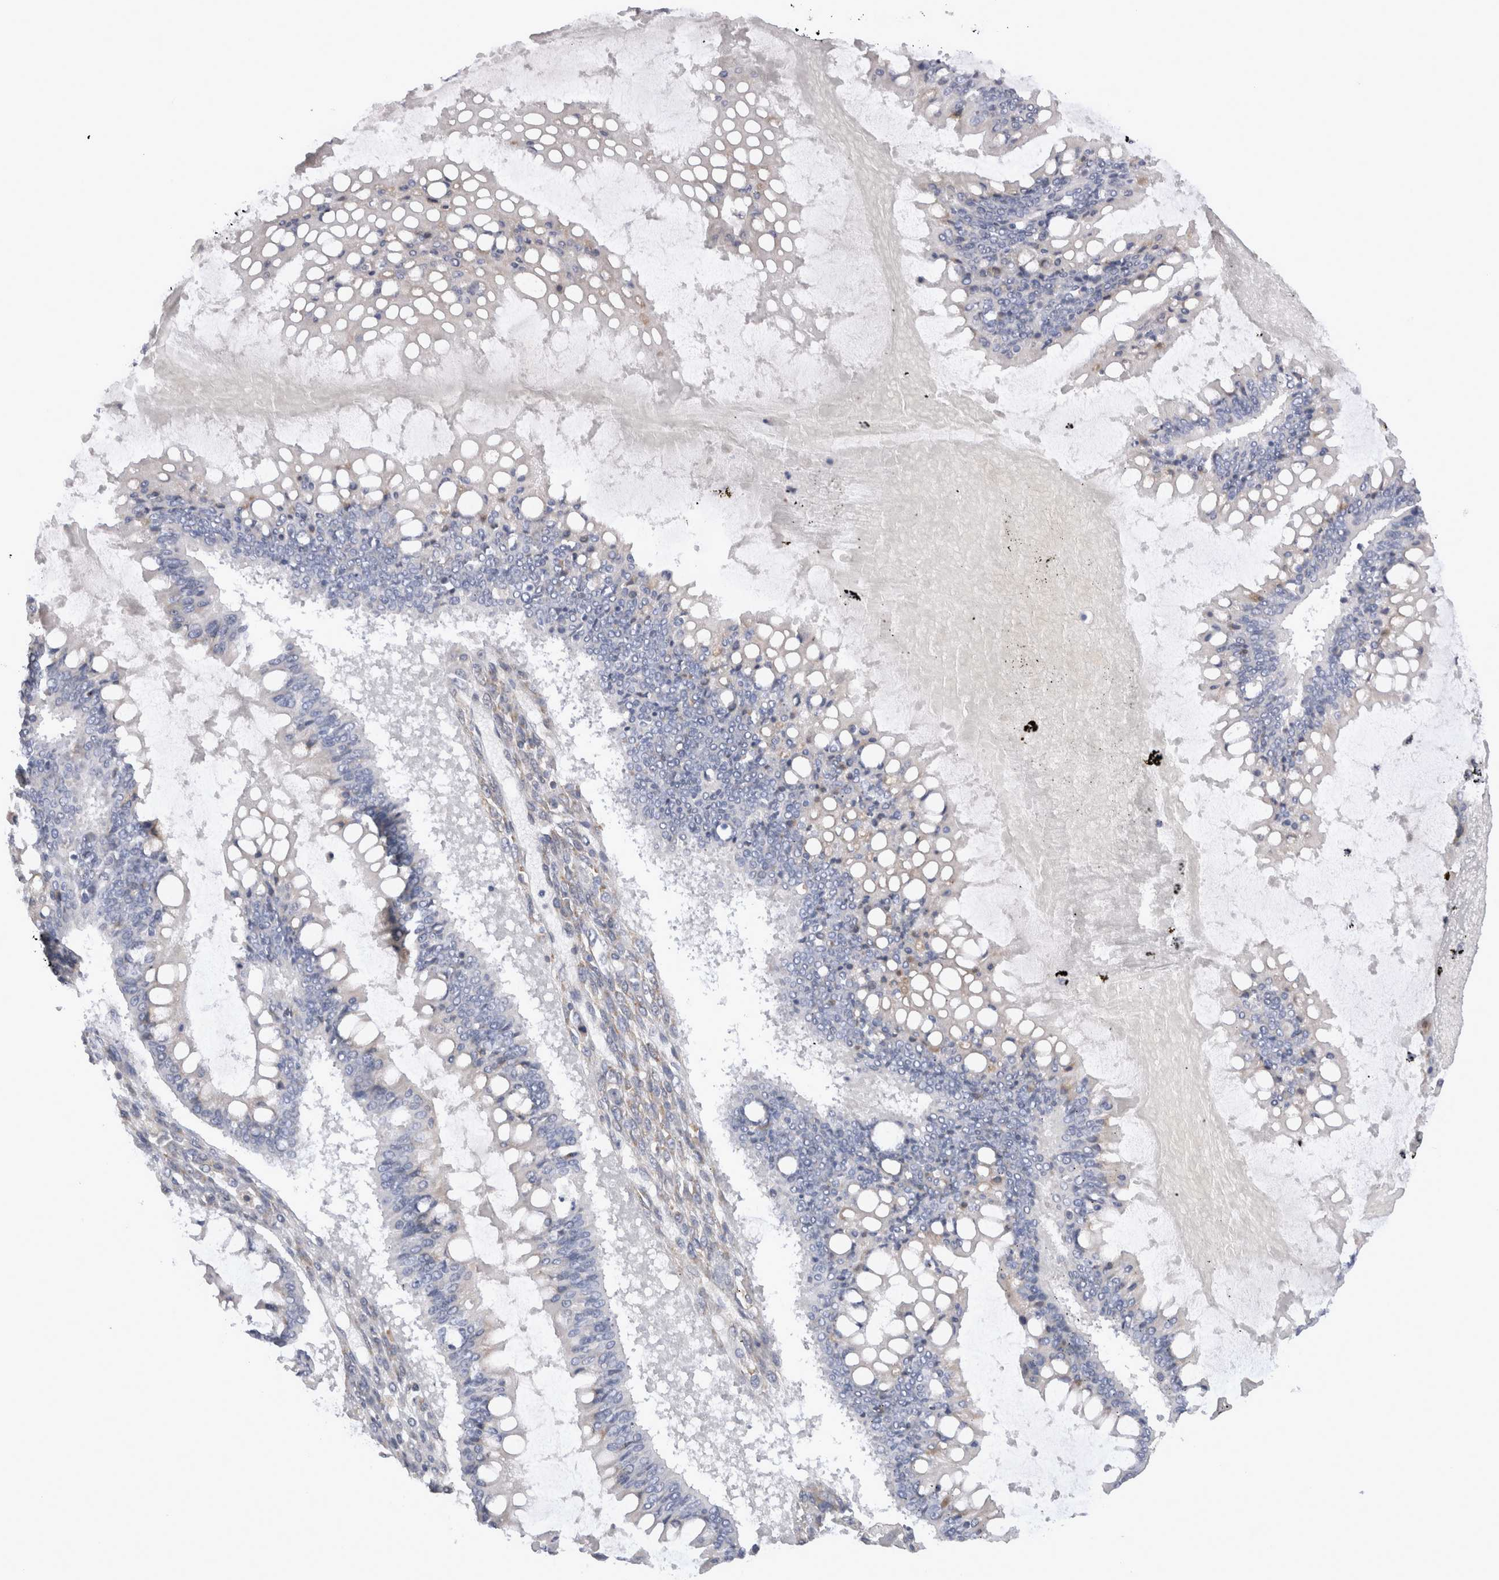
{"staining": {"intensity": "negative", "quantity": "none", "location": "none"}, "tissue": "ovarian cancer", "cell_type": "Tumor cells", "image_type": "cancer", "snomed": [{"axis": "morphology", "description": "Cystadenocarcinoma, mucinous, NOS"}, {"axis": "topography", "description": "Ovary"}], "caption": "Tumor cells are negative for brown protein staining in ovarian mucinous cystadenocarcinoma. (DAB (3,3'-diaminobenzidine) immunohistochemistry (IHC) visualized using brightfield microscopy, high magnification).", "gene": "VCPIP1", "patient": {"sex": "female", "age": 73}}